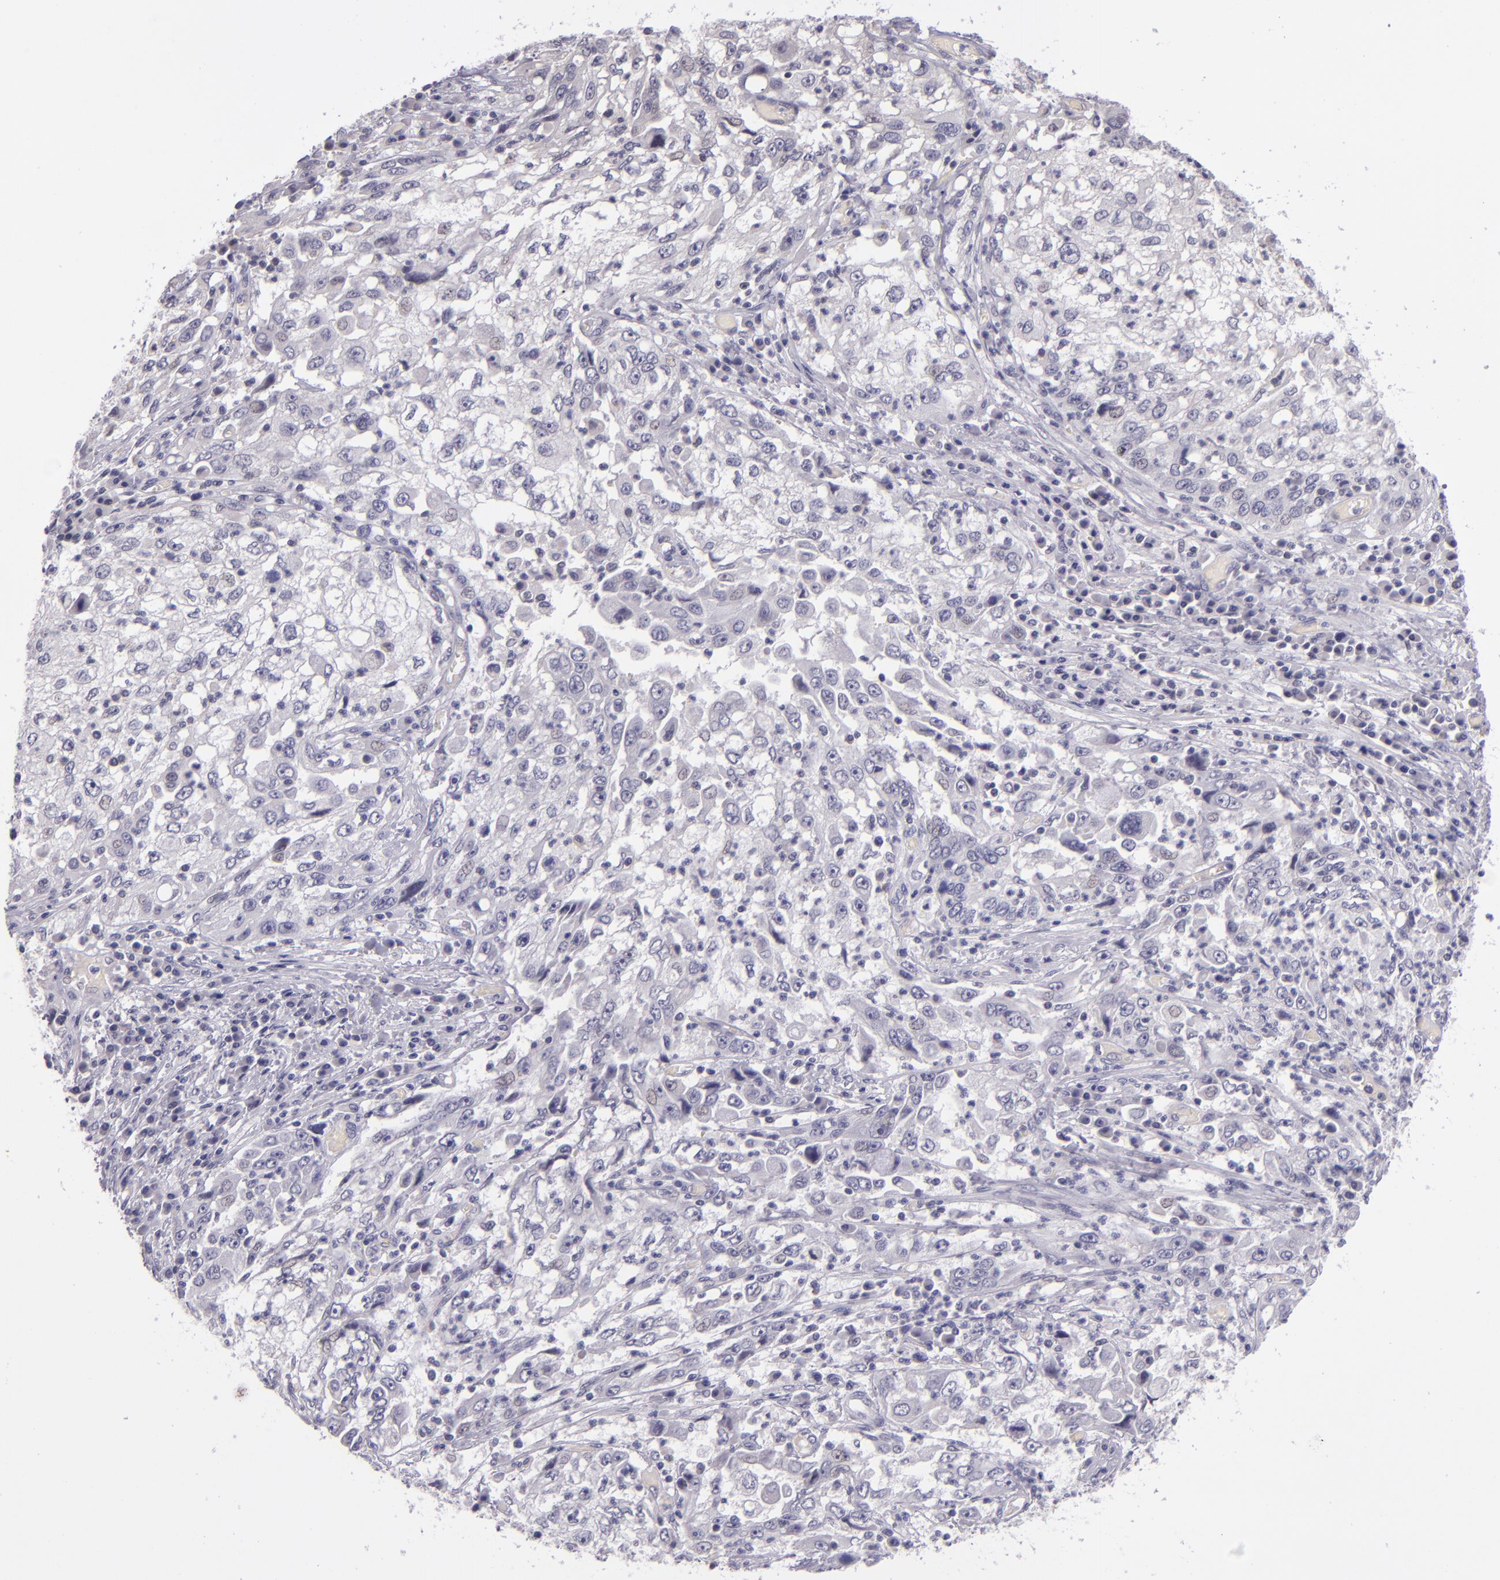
{"staining": {"intensity": "negative", "quantity": "none", "location": "none"}, "tissue": "cervical cancer", "cell_type": "Tumor cells", "image_type": "cancer", "snomed": [{"axis": "morphology", "description": "Squamous cell carcinoma, NOS"}, {"axis": "topography", "description": "Cervix"}], "caption": "Immunohistochemistry image of human squamous cell carcinoma (cervical) stained for a protein (brown), which displays no expression in tumor cells. (DAB (3,3'-diaminobenzidine) IHC with hematoxylin counter stain).", "gene": "SNCB", "patient": {"sex": "female", "age": 36}}